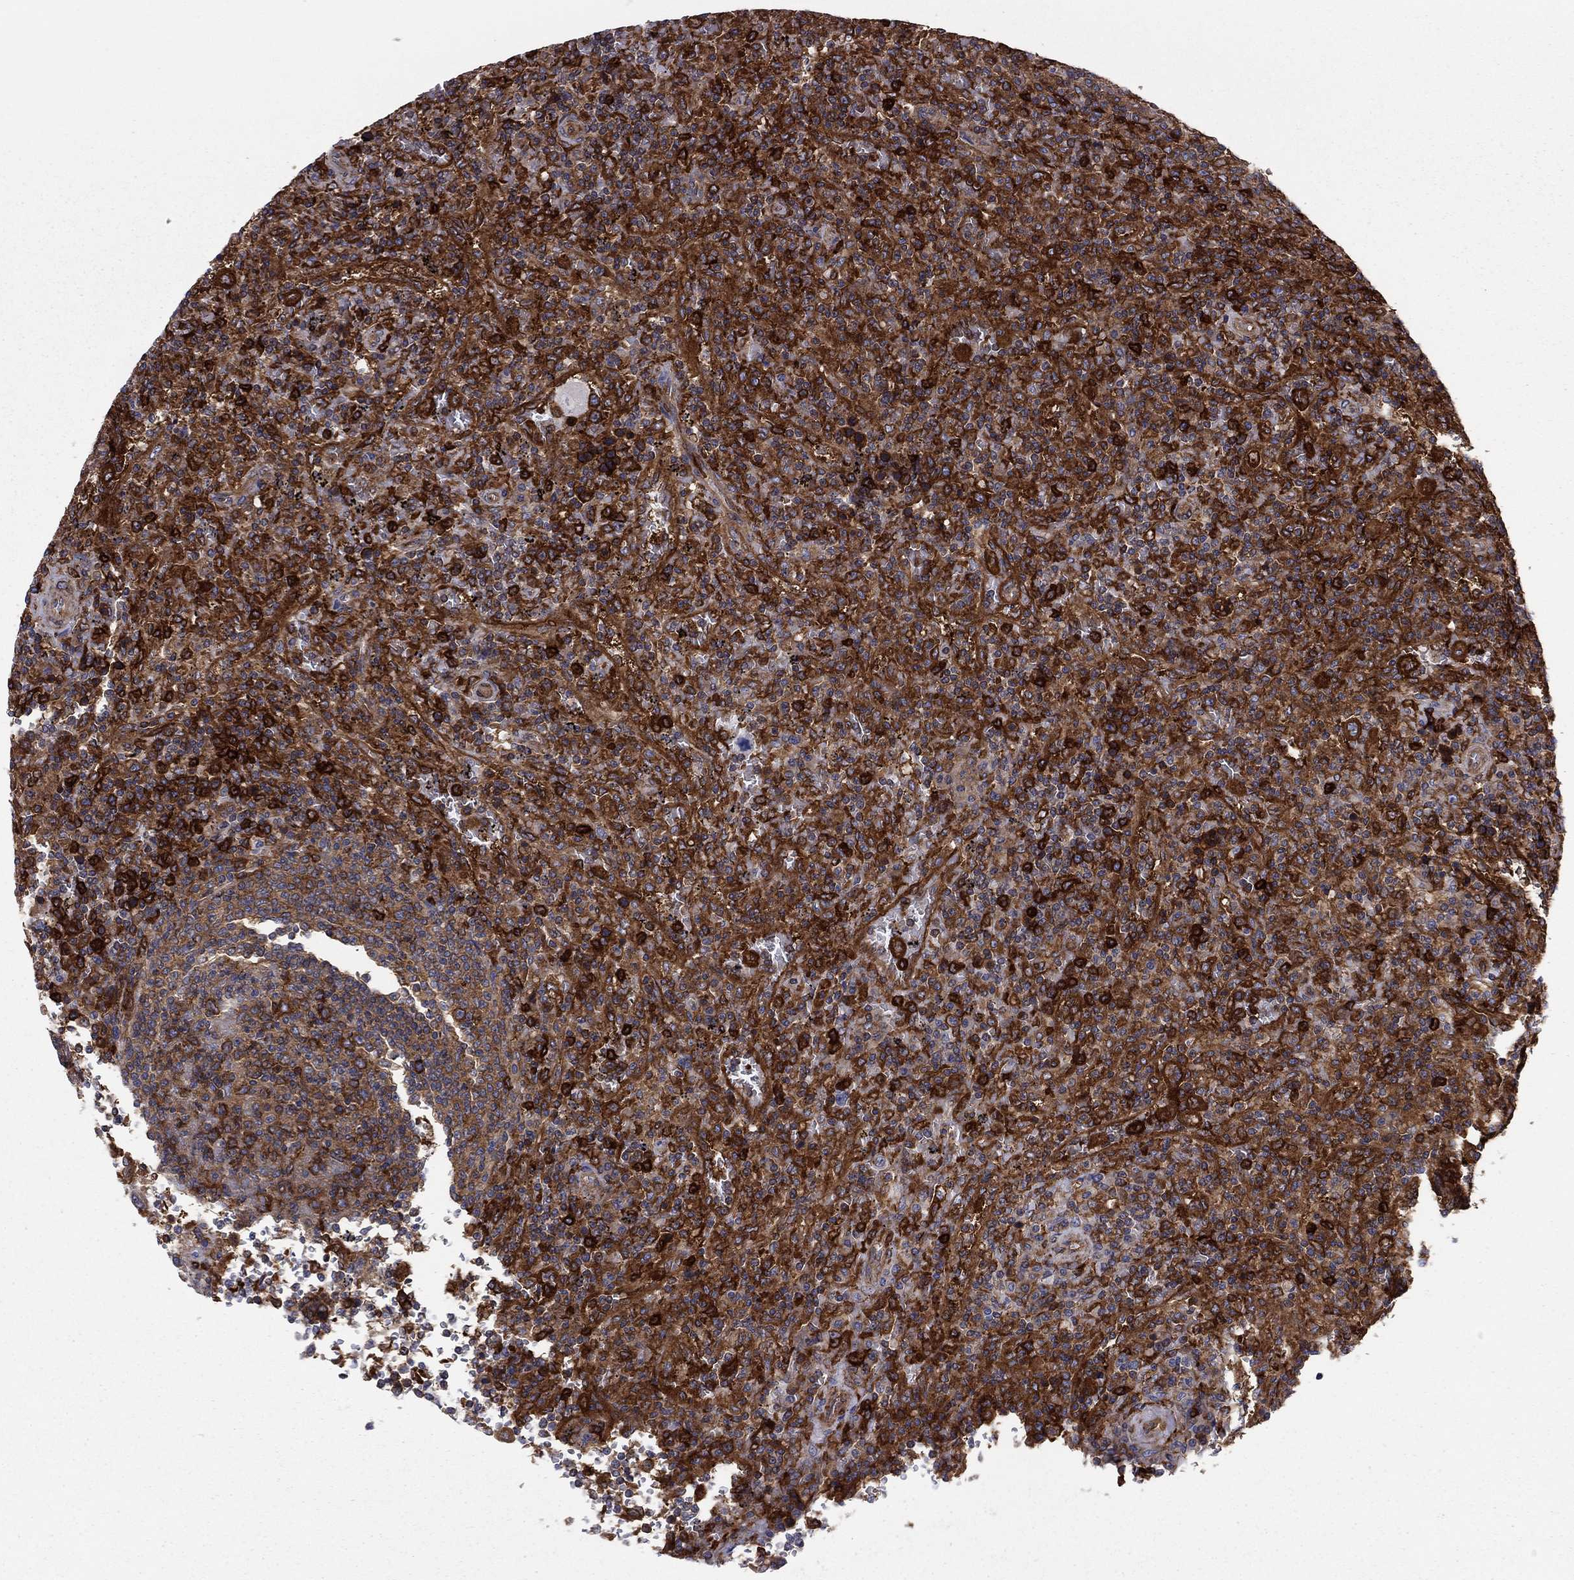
{"staining": {"intensity": "strong", "quantity": ">75%", "location": "cytoplasmic/membranous"}, "tissue": "lymphoma", "cell_type": "Tumor cells", "image_type": "cancer", "snomed": [{"axis": "morphology", "description": "Malignant lymphoma, non-Hodgkin's type, Low grade"}, {"axis": "topography", "description": "Spleen"}], "caption": "High-power microscopy captured an immunohistochemistry photomicrograph of malignant lymphoma, non-Hodgkin's type (low-grade), revealing strong cytoplasmic/membranous positivity in about >75% of tumor cells. Using DAB (3,3'-diaminobenzidine) (brown) and hematoxylin (blue) stains, captured at high magnification using brightfield microscopy.", "gene": "EHBP1L1", "patient": {"sex": "male", "age": 62}}